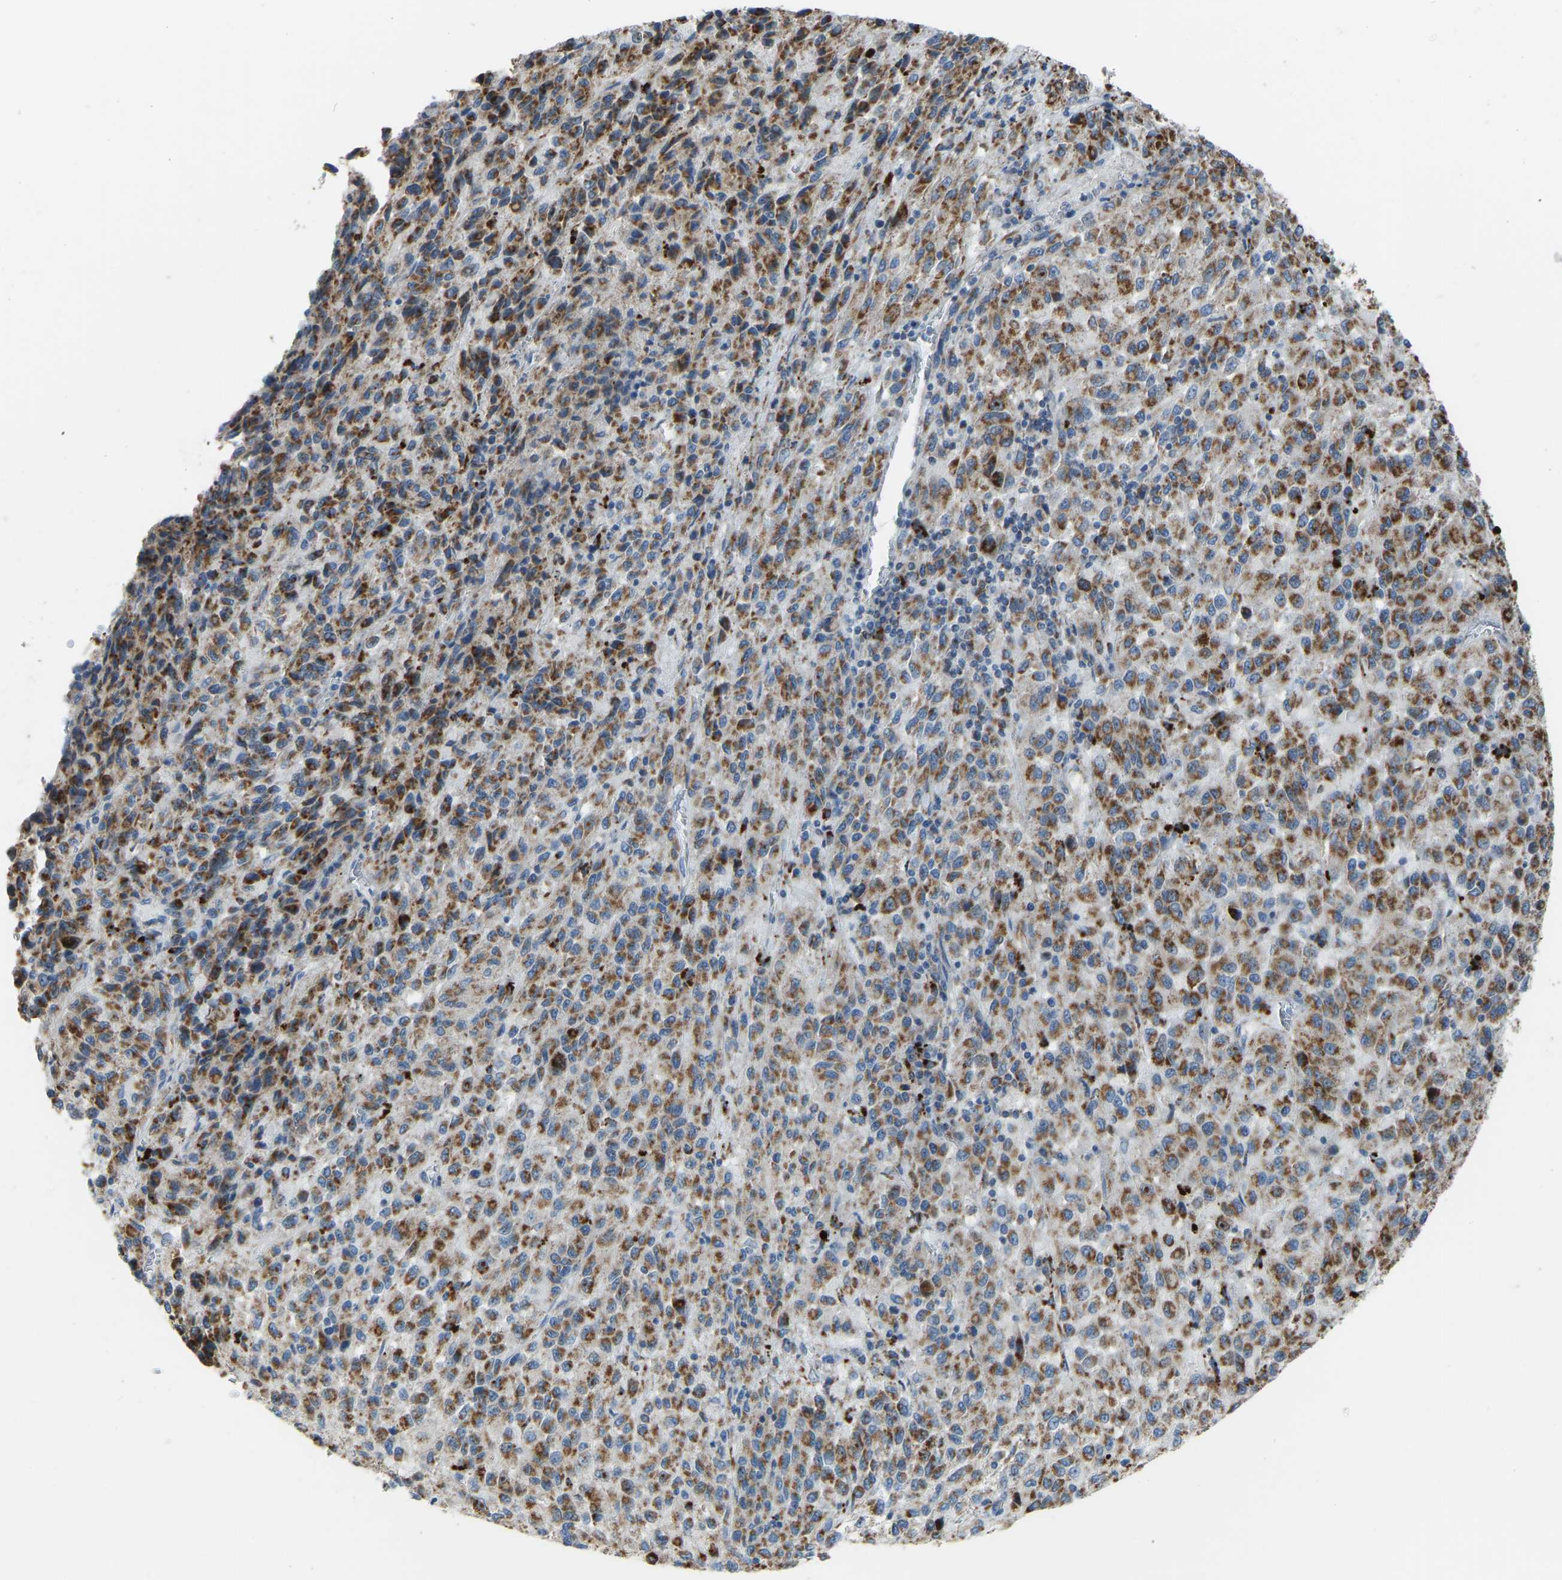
{"staining": {"intensity": "moderate", "quantity": ">75%", "location": "cytoplasmic/membranous"}, "tissue": "melanoma", "cell_type": "Tumor cells", "image_type": "cancer", "snomed": [{"axis": "morphology", "description": "Malignant melanoma, Metastatic site"}, {"axis": "topography", "description": "Lung"}], "caption": "Tumor cells demonstrate medium levels of moderate cytoplasmic/membranous staining in approximately >75% of cells in human melanoma.", "gene": "SMIM20", "patient": {"sex": "male", "age": 64}}